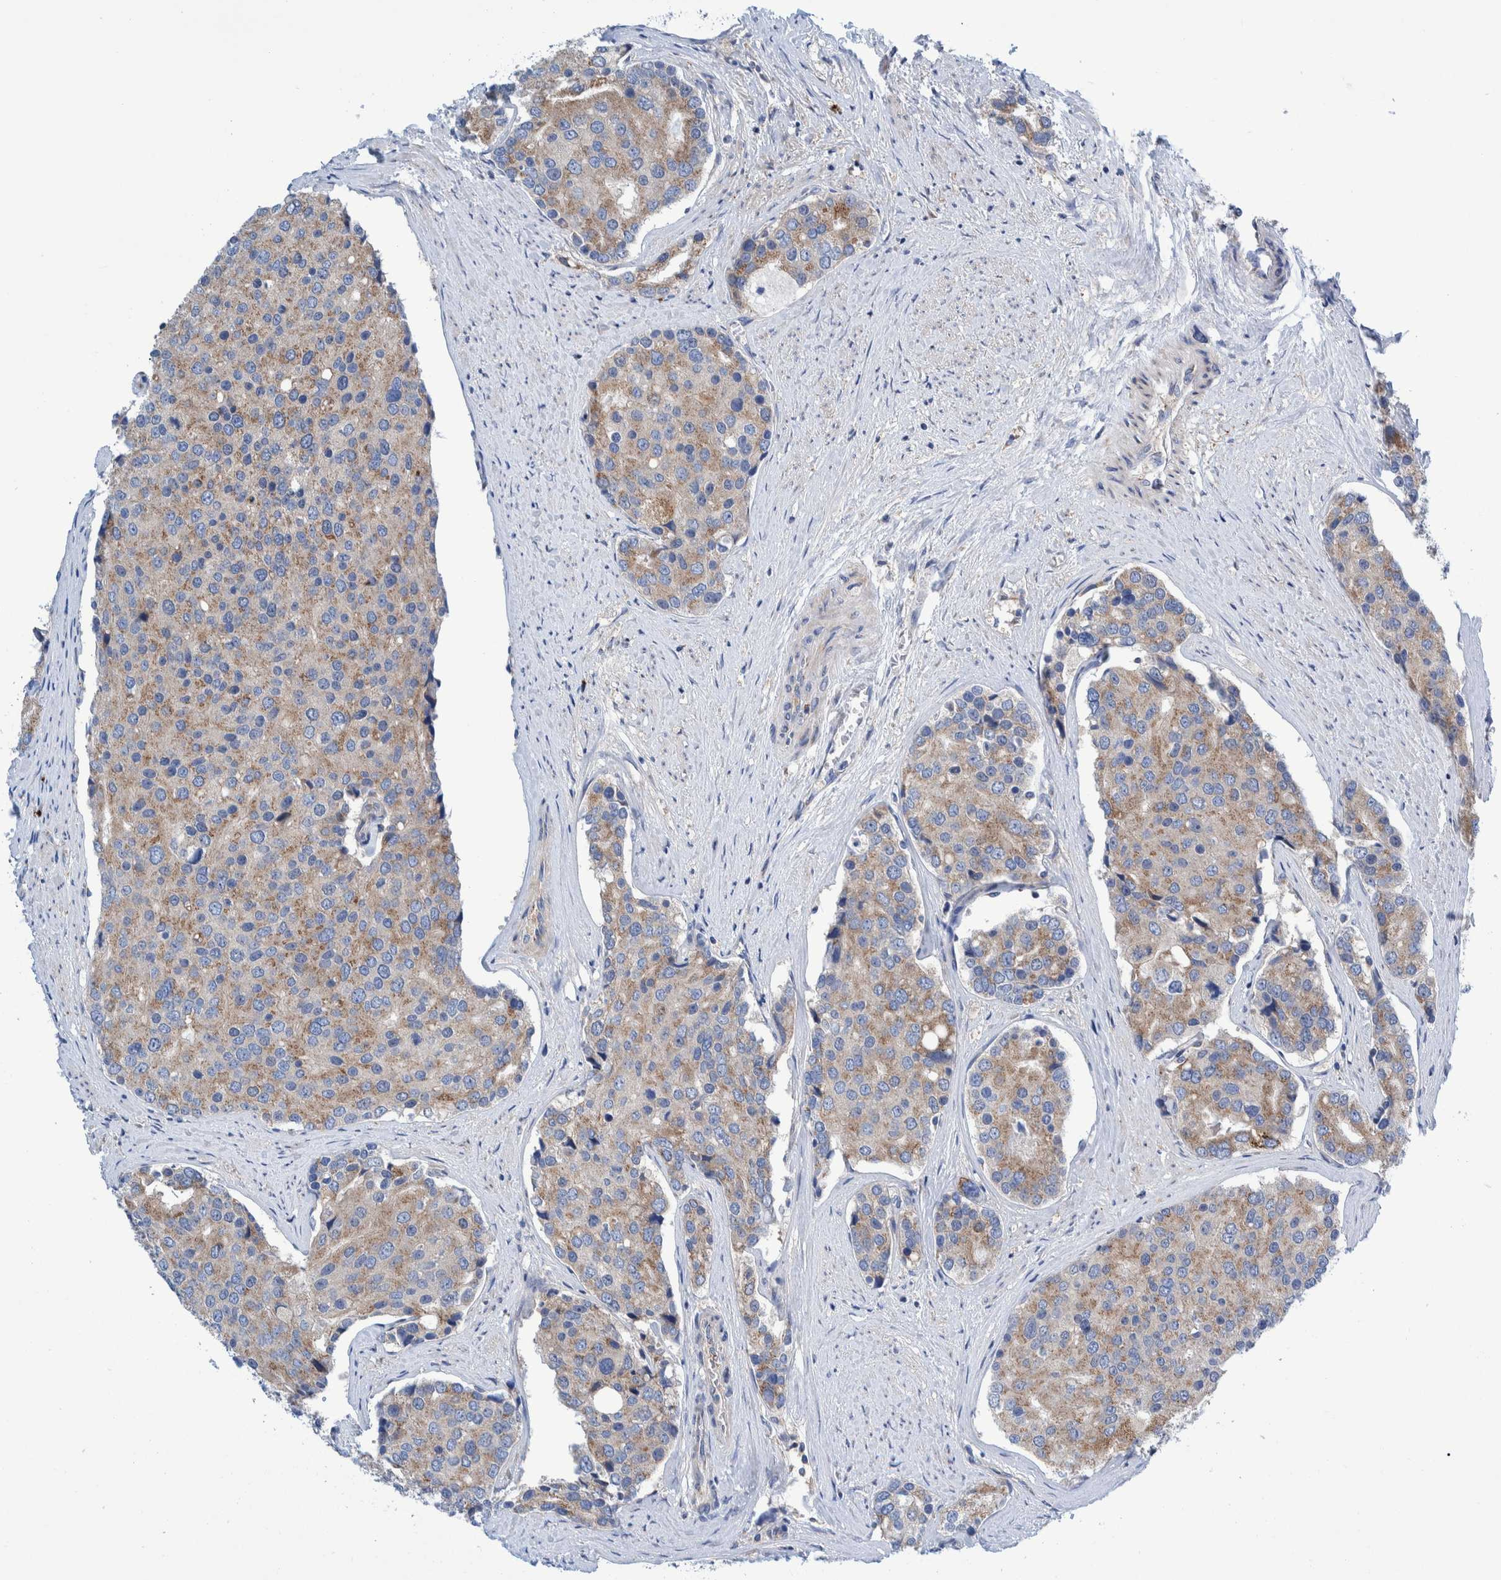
{"staining": {"intensity": "moderate", "quantity": ">75%", "location": "cytoplasmic/membranous"}, "tissue": "prostate cancer", "cell_type": "Tumor cells", "image_type": "cancer", "snomed": [{"axis": "morphology", "description": "Adenocarcinoma, High grade"}, {"axis": "topography", "description": "Prostate"}], "caption": "Protein expression analysis of human prostate adenocarcinoma (high-grade) reveals moderate cytoplasmic/membranous staining in about >75% of tumor cells.", "gene": "TRIM58", "patient": {"sex": "male", "age": 50}}